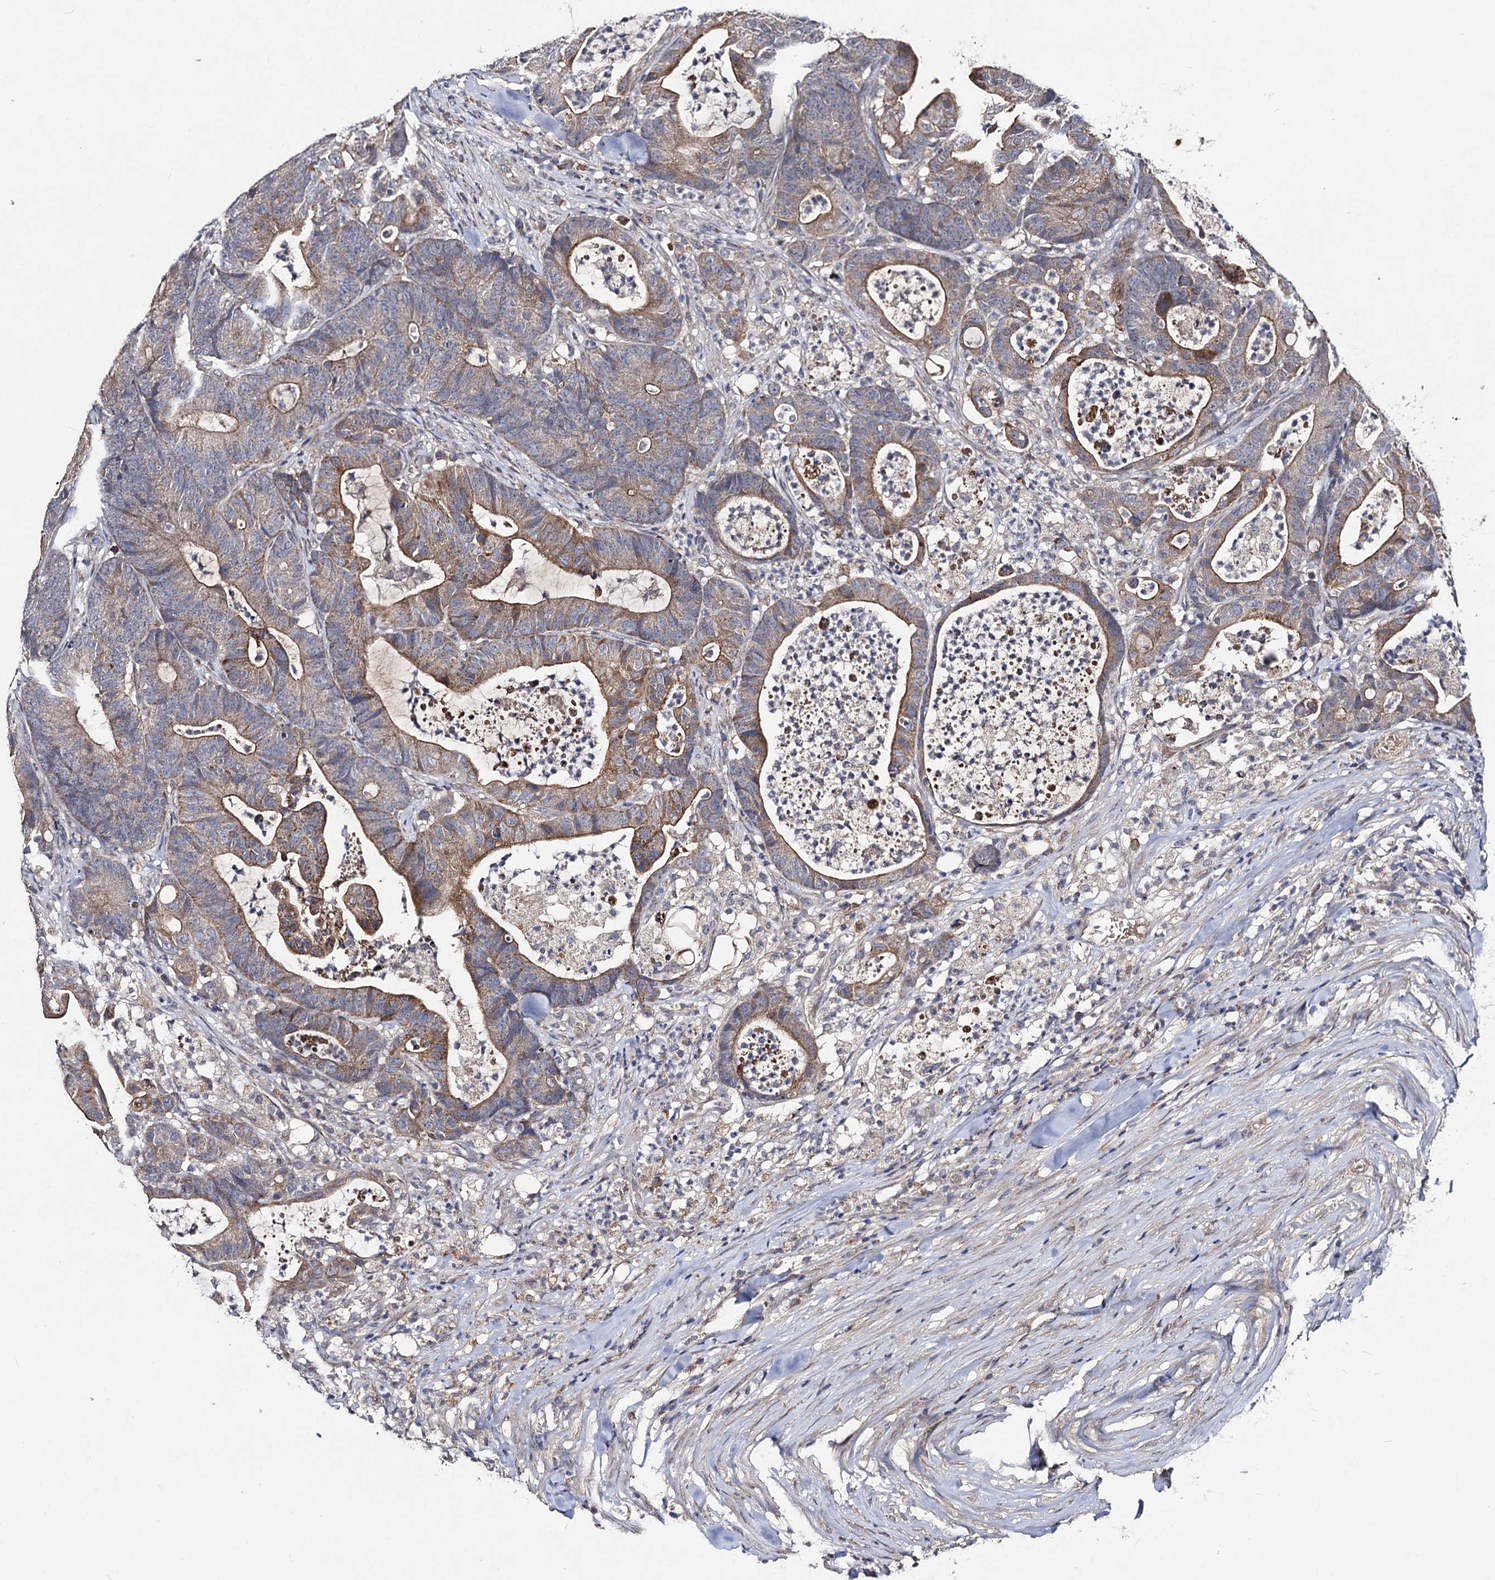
{"staining": {"intensity": "moderate", "quantity": ">75%", "location": "cytoplasmic/membranous"}, "tissue": "colorectal cancer", "cell_type": "Tumor cells", "image_type": "cancer", "snomed": [{"axis": "morphology", "description": "Adenocarcinoma, NOS"}, {"axis": "topography", "description": "Colon"}], "caption": "Immunohistochemical staining of human colorectal cancer reveals medium levels of moderate cytoplasmic/membranous protein positivity in about >75% of tumor cells. (DAB (3,3'-diaminobenzidine) IHC with brightfield microscopy, high magnification).", "gene": "VPS37D", "patient": {"sex": "female", "age": 84}}